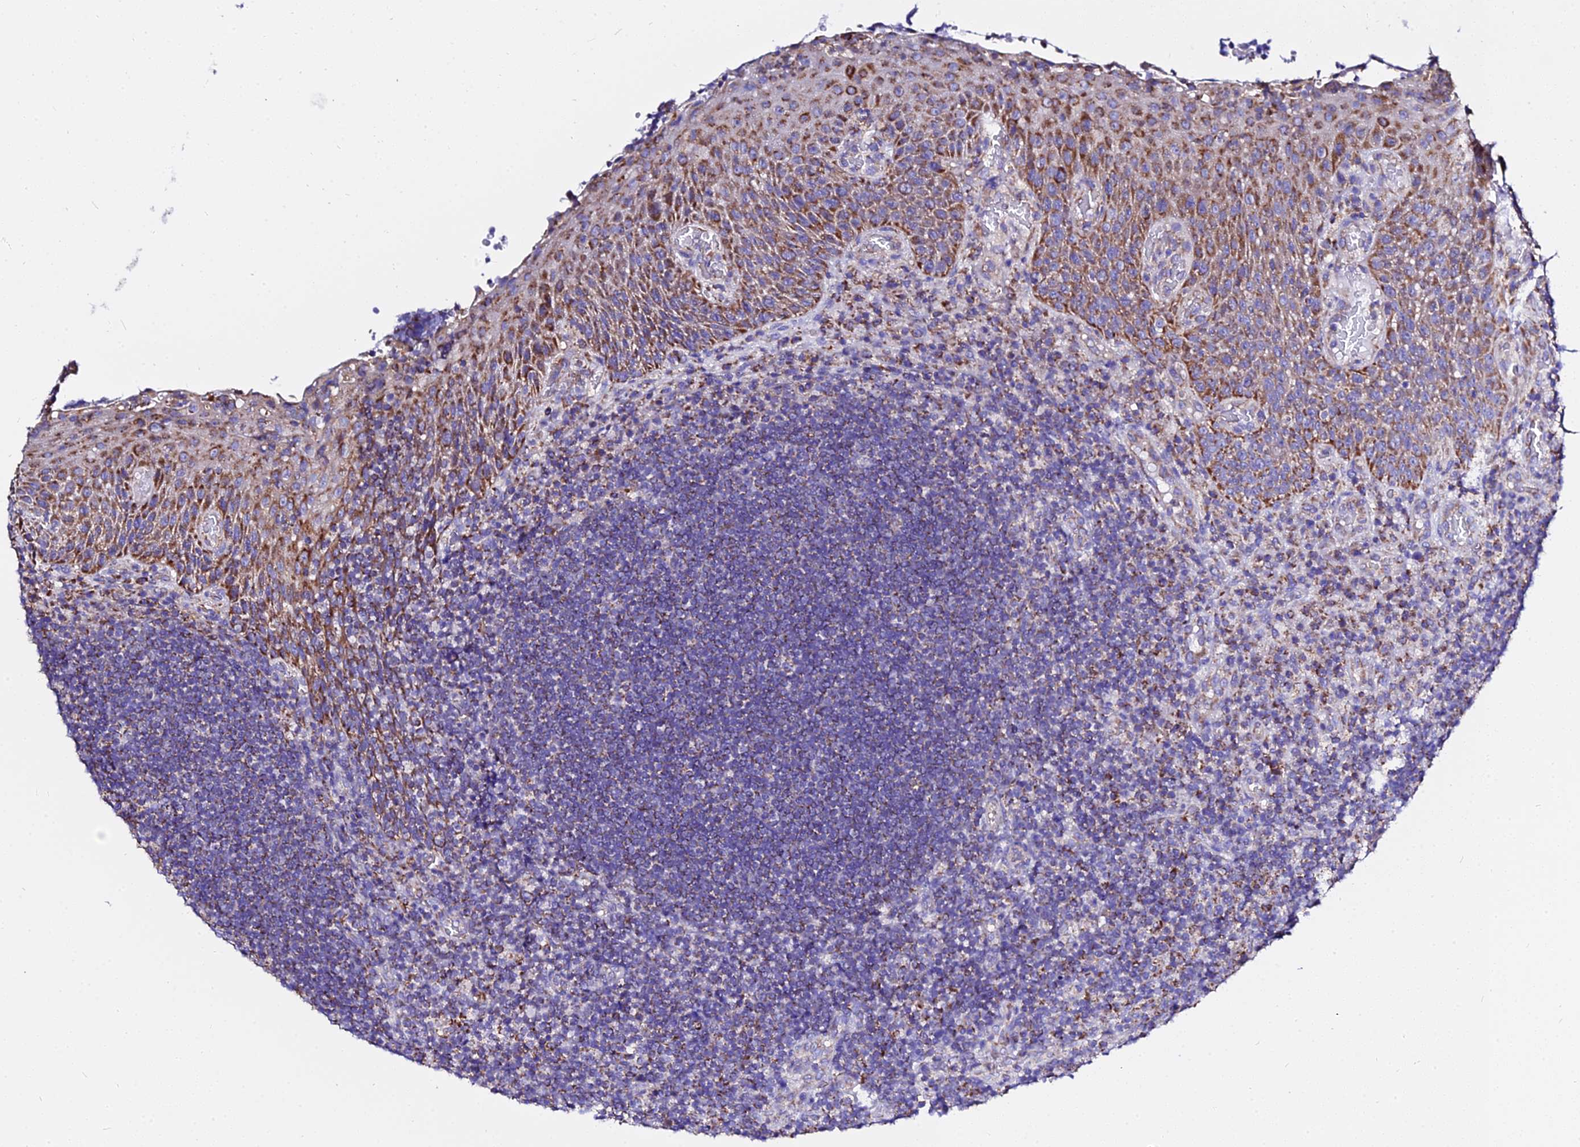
{"staining": {"intensity": "moderate", "quantity": ">75%", "location": "cytoplasmic/membranous"}, "tissue": "tonsil", "cell_type": "Germinal center cells", "image_type": "normal", "snomed": [{"axis": "morphology", "description": "Normal tissue, NOS"}, {"axis": "topography", "description": "Tonsil"}], "caption": "The photomicrograph reveals immunohistochemical staining of benign tonsil. There is moderate cytoplasmic/membranous positivity is appreciated in about >75% of germinal center cells. The staining is performed using DAB brown chromogen to label protein expression. The nuclei are counter-stained blue using hematoxylin.", "gene": "ZNF573", "patient": {"sex": "male", "age": 17}}